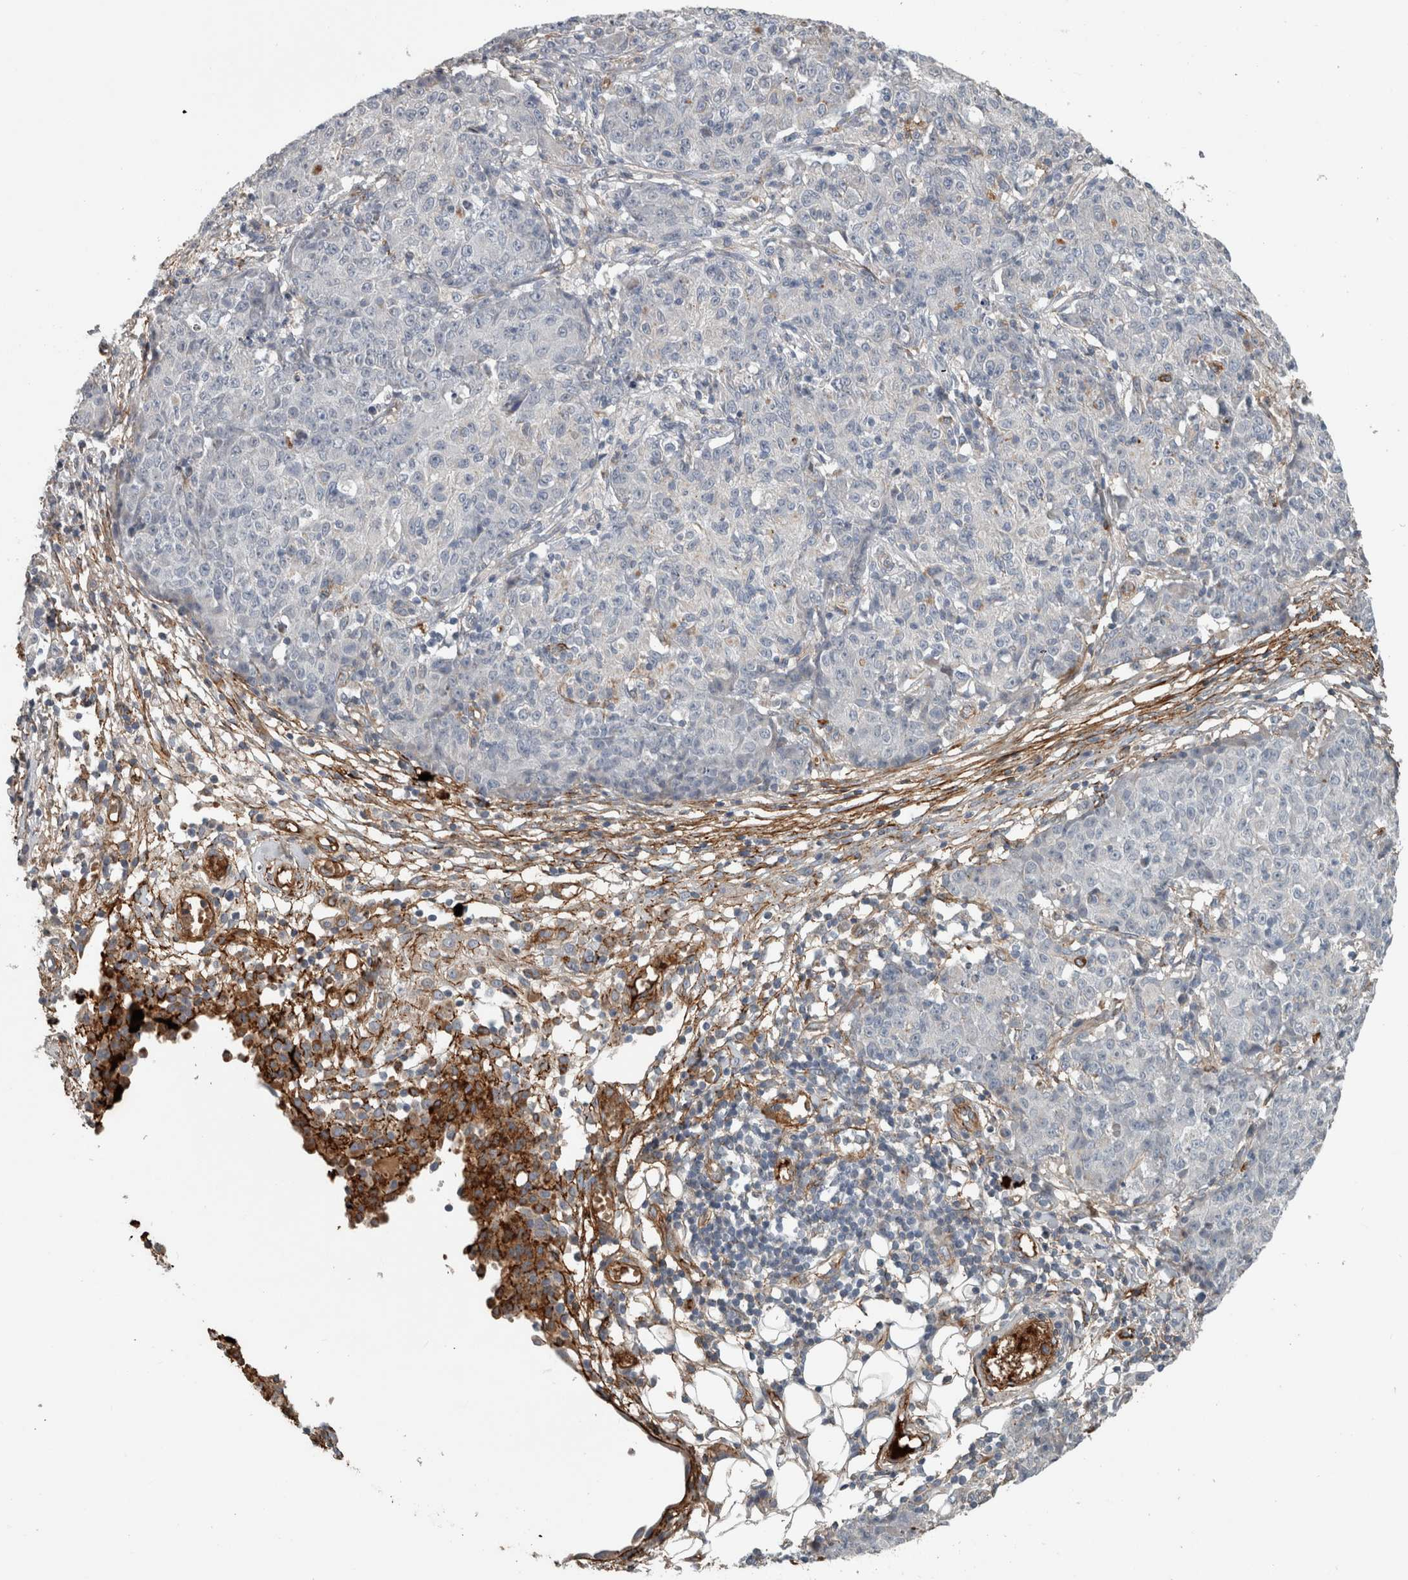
{"staining": {"intensity": "negative", "quantity": "none", "location": "none"}, "tissue": "ovarian cancer", "cell_type": "Tumor cells", "image_type": "cancer", "snomed": [{"axis": "morphology", "description": "Carcinoma, endometroid"}, {"axis": "topography", "description": "Ovary"}], "caption": "High power microscopy image of an IHC micrograph of endometroid carcinoma (ovarian), revealing no significant expression in tumor cells.", "gene": "FN1", "patient": {"sex": "female", "age": 42}}